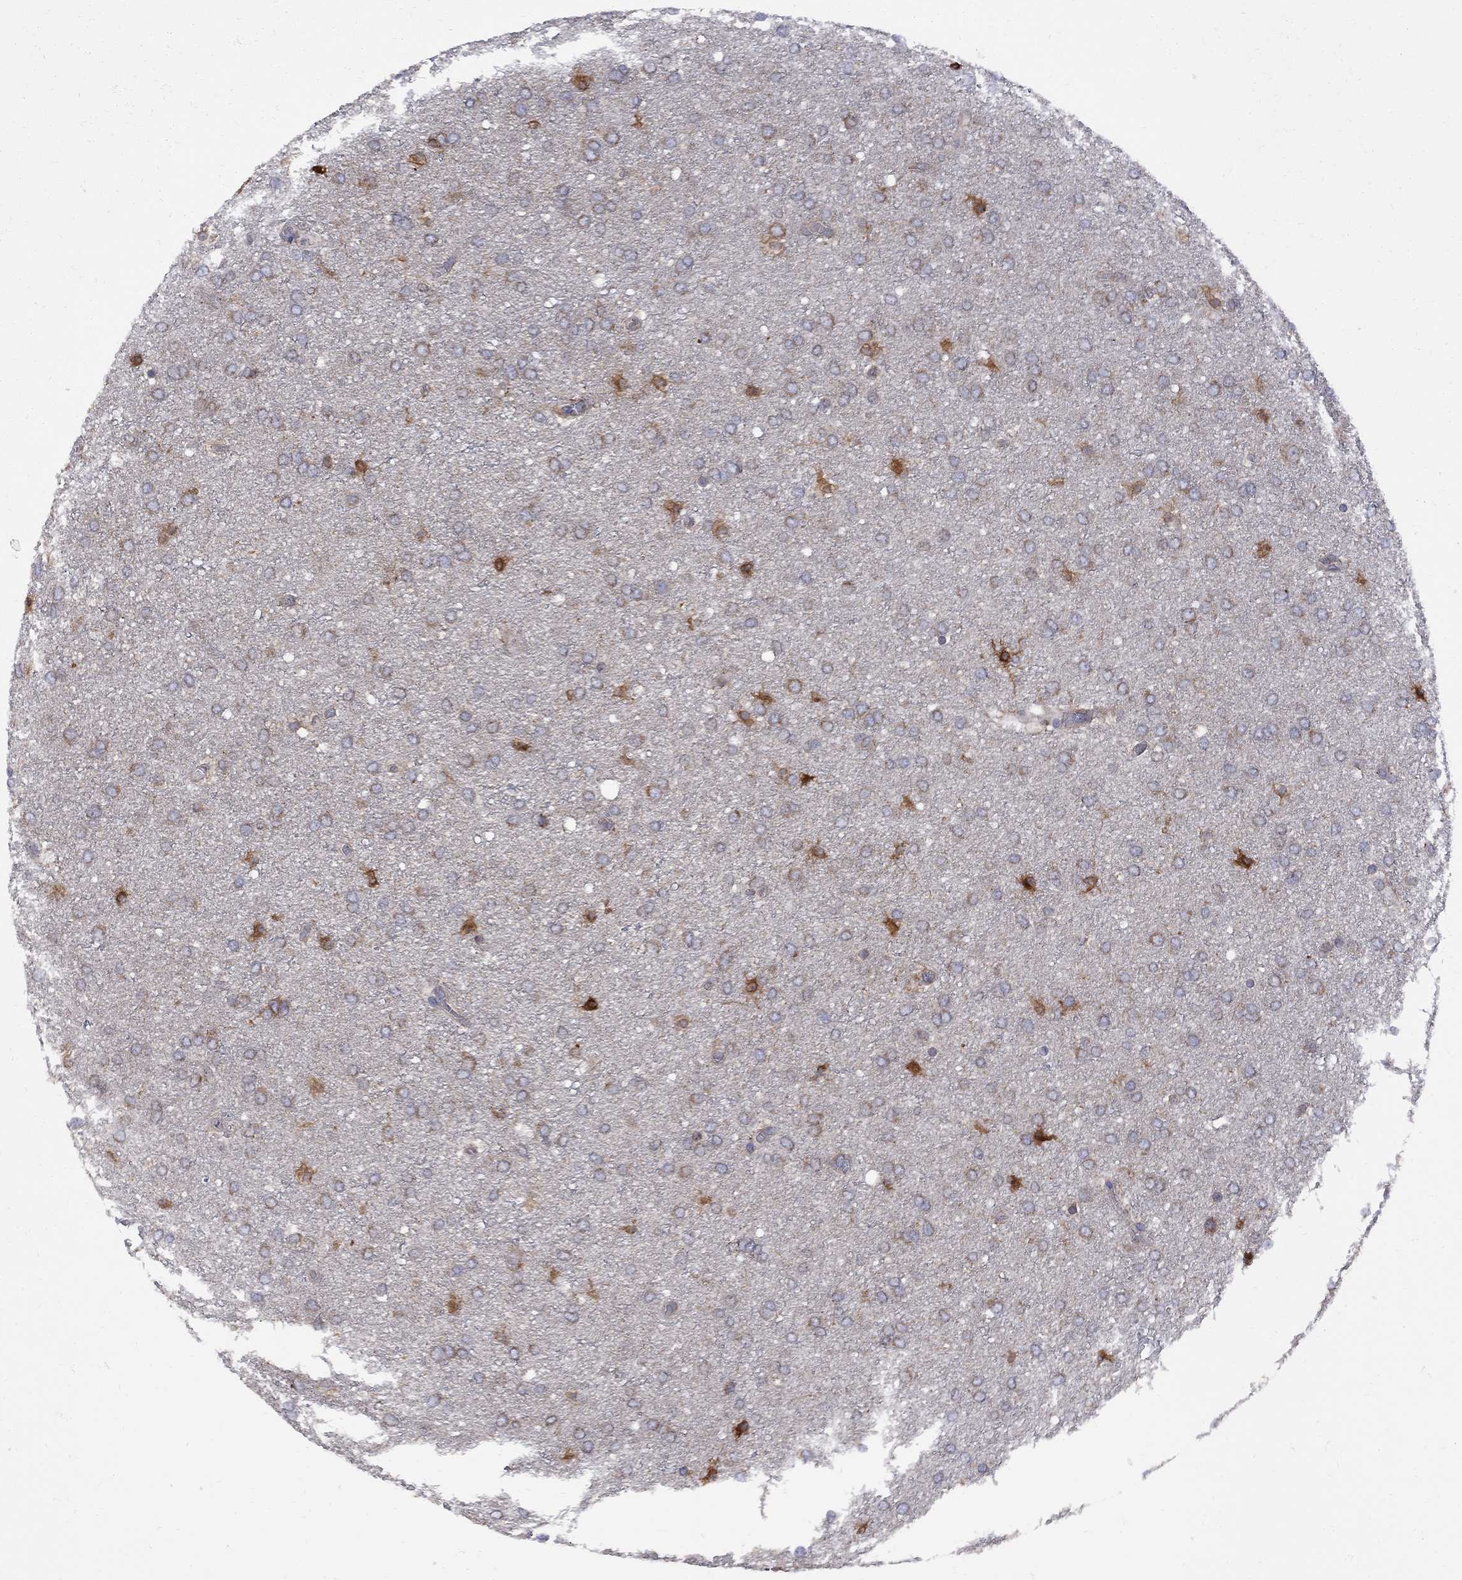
{"staining": {"intensity": "moderate", "quantity": "<25%", "location": "cytoplasmic/membranous"}, "tissue": "glioma", "cell_type": "Tumor cells", "image_type": "cancer", "snomed": [{"axis": "morphology", "description": "Glioma, malignant, High grade"}, {"axis": "topography", "description": "Brain"}], "caption": "Glioma was stained to show a protein in brown. There is low levels of moderate cytoplasmic/membranous positivity in approximately <25% of tumor cells.", "gene": "MTHFR", "patient": {"sex": "female", "age": 61}}